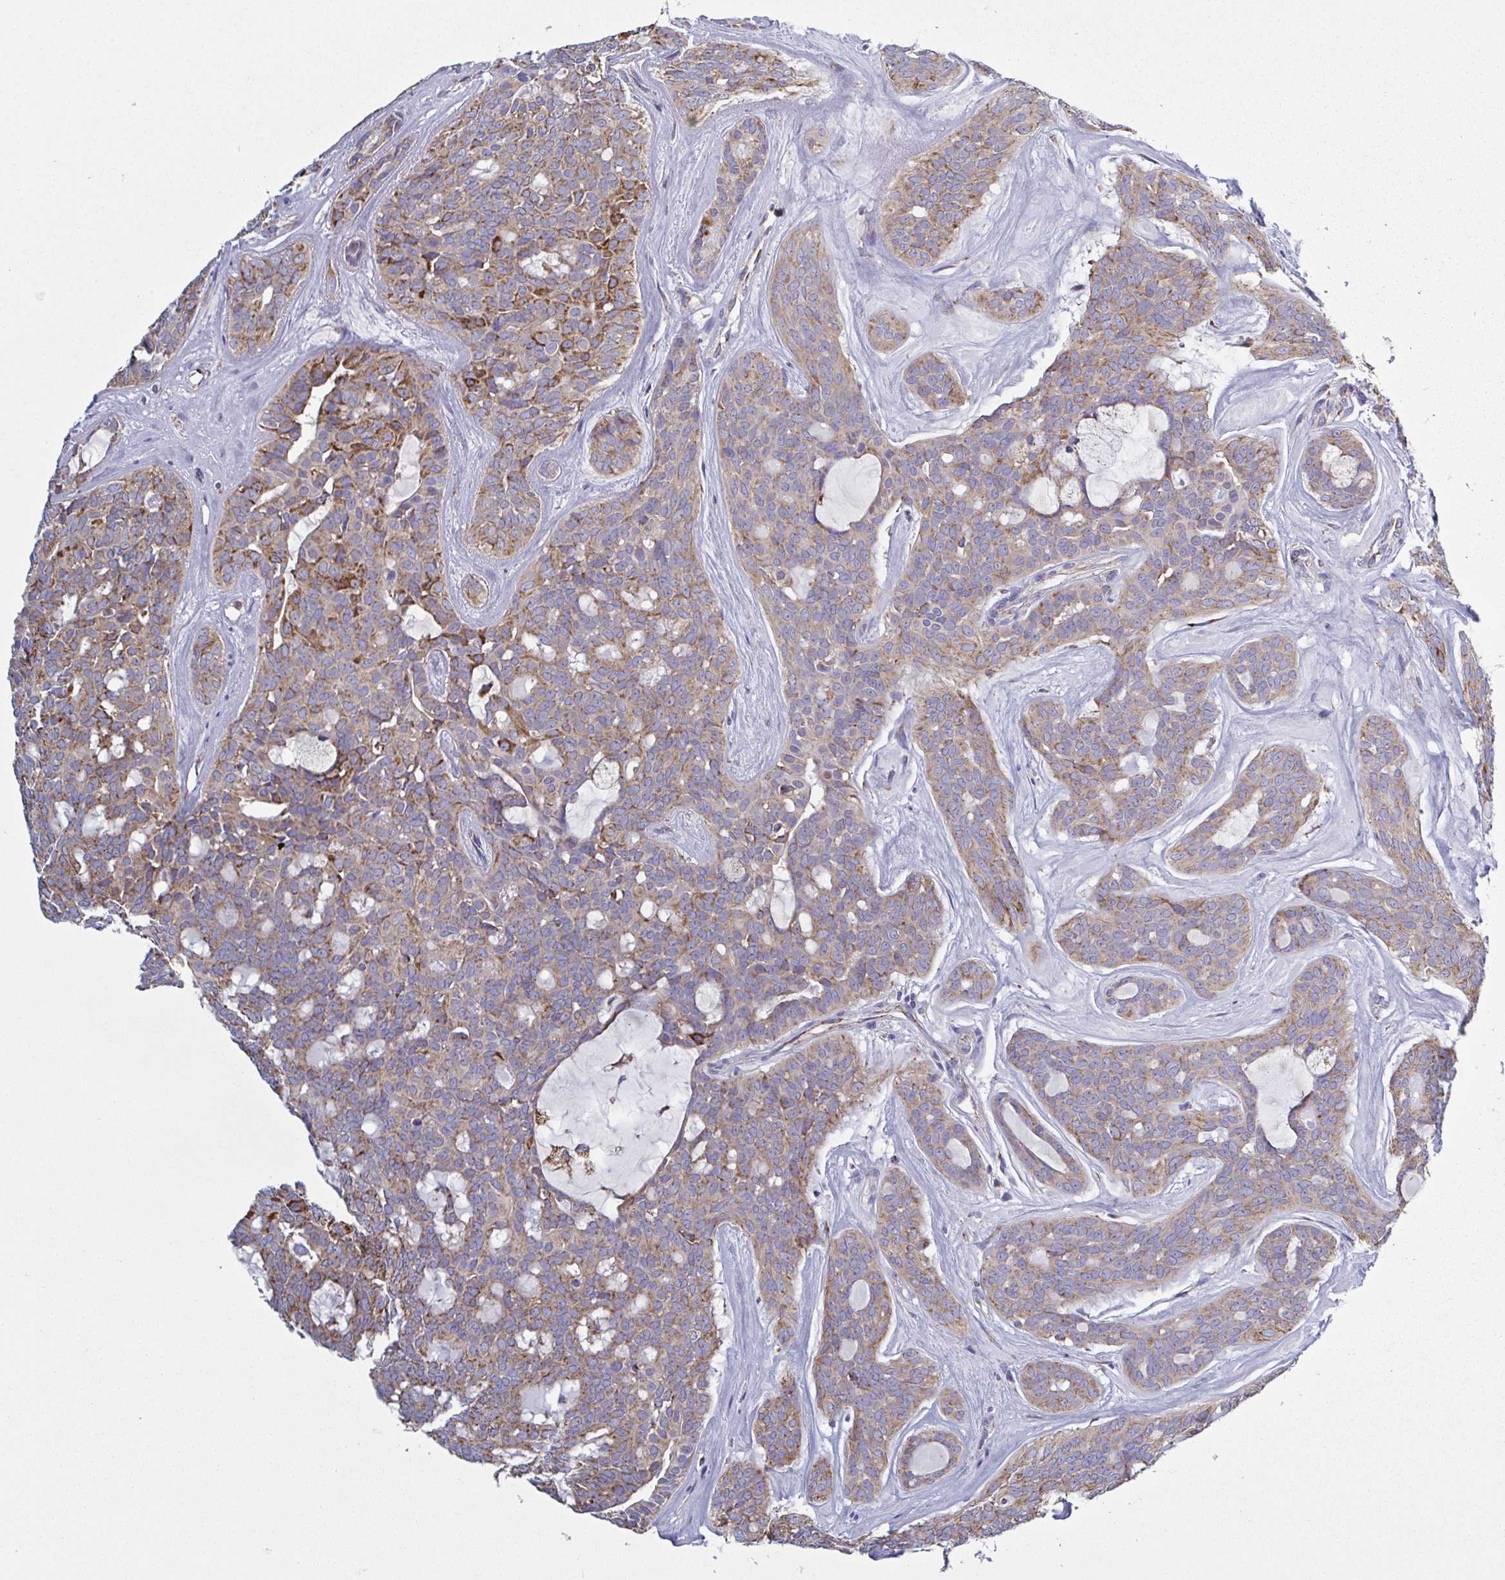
{"staining": {"intensity": "moderate", "quantity": "25%-75%", "location": "cytoplasmic/membranous"}, "tissue": "head and neck cancer", "cell_type": "Tumor cells", "image_type": "cancer", "snomed": [{"axis": "morphology", "description": "Adenocarcinoma, NOS"}, {"axis": "topography", "description": "Head-Neck"}], "caption": "This micrograph demonstrates immunohistochemistry staining of adenocarcinoma (head and neck), with medium moderate cytoplasmic/membranous expression in approximately 25%-75% of tumor cells.", "gene": "CSDE1", "patient": {"sex": "male", "age": 66}}